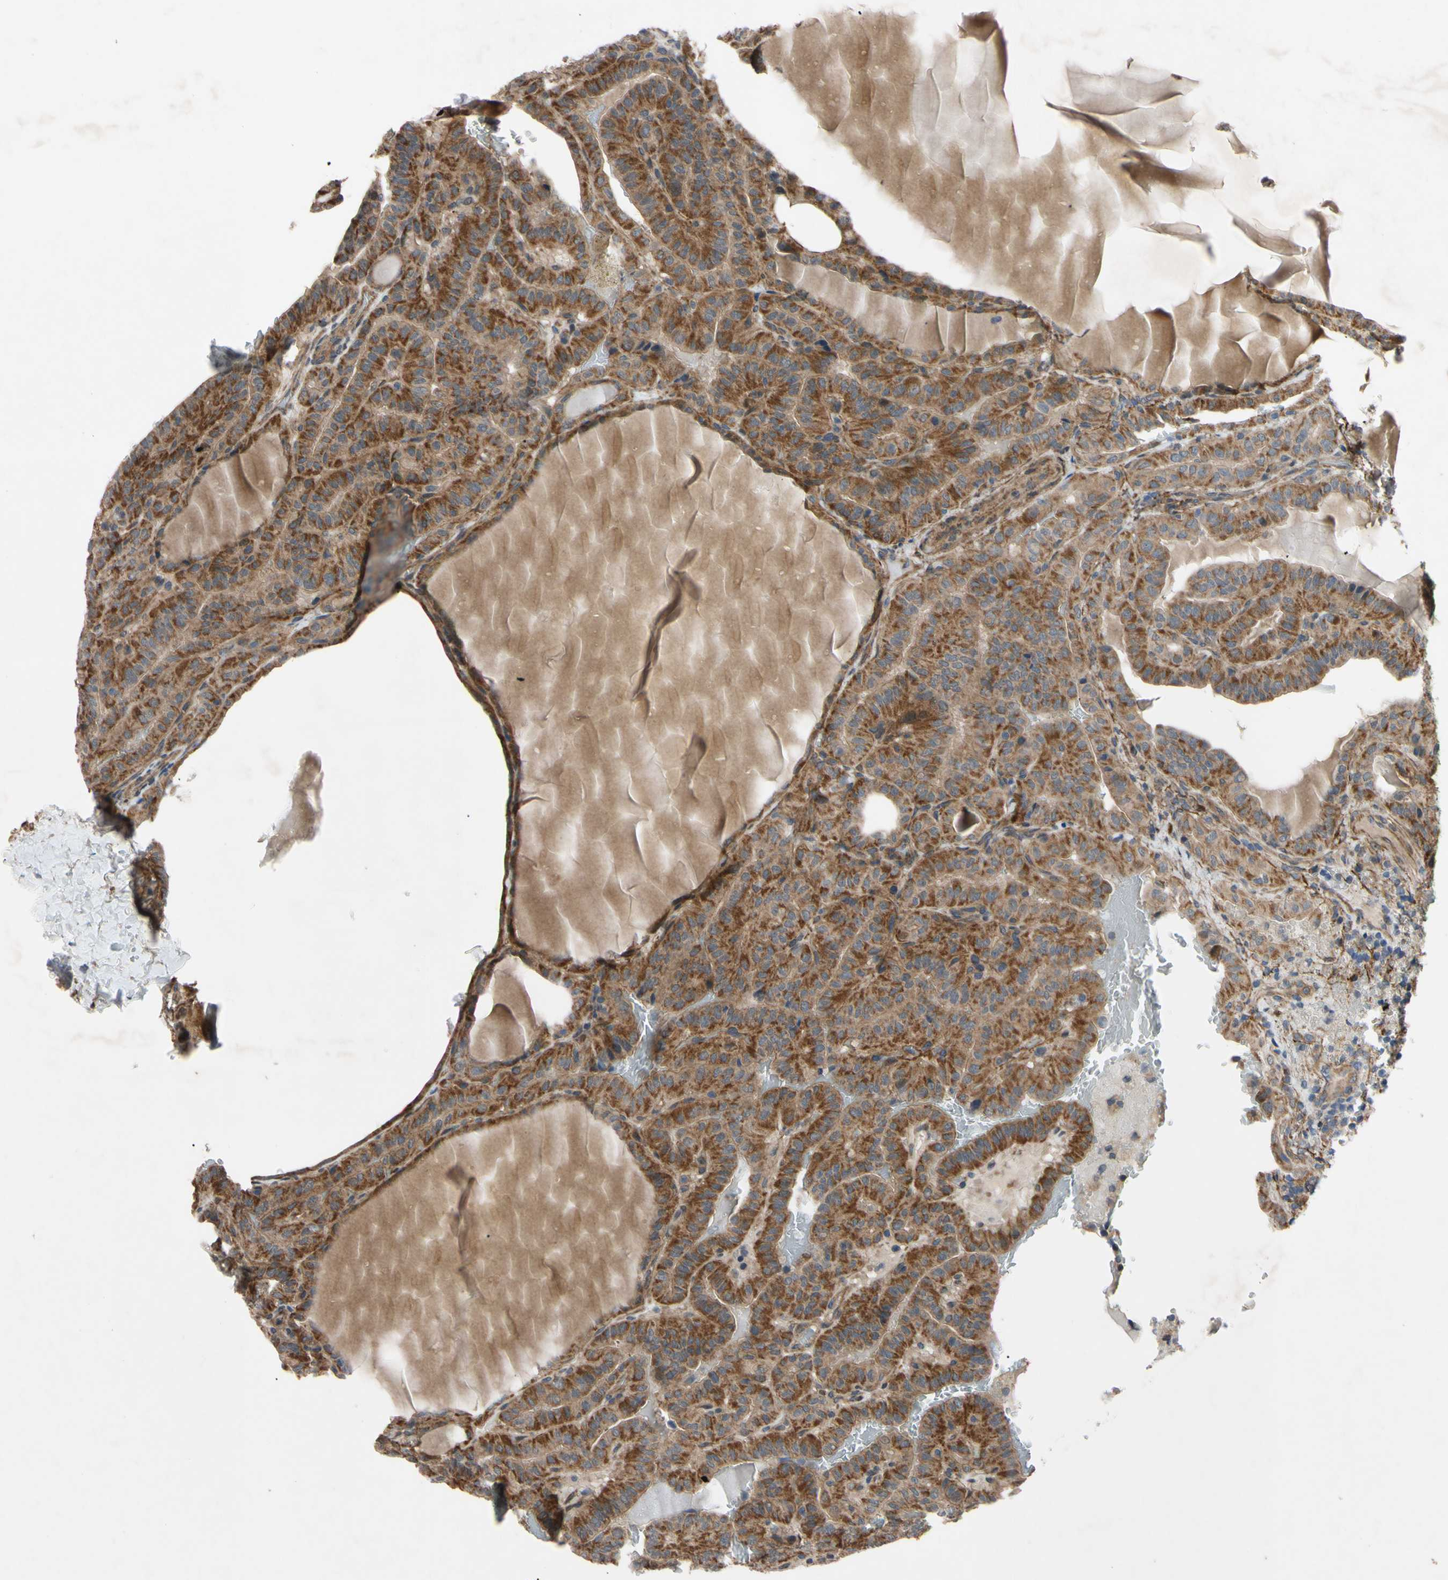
{"staining": {"intensity": "moderate", "quantity": ">75%", "location": "cytoplasmic/membranous"}, "tissue": "thyroid cancer", "cell_type": "Tumor cells", "image_type": "cancer", "snomed": [{"axis": "morphology", "description": "Papillary adenocarcinoma, NOS"}, {"axis": "topography", "description": "Thyroid gland"}], "caption": "Moderate cytoplasmic/membranous positivity for a protein is seen in about >75% of tumor cells of thyroid cancer (papillary adenocarcinoma) using immunohistochemistry (IHC).", "gene": "SVIL", "patient": {"sex": "male", "age": 77}}